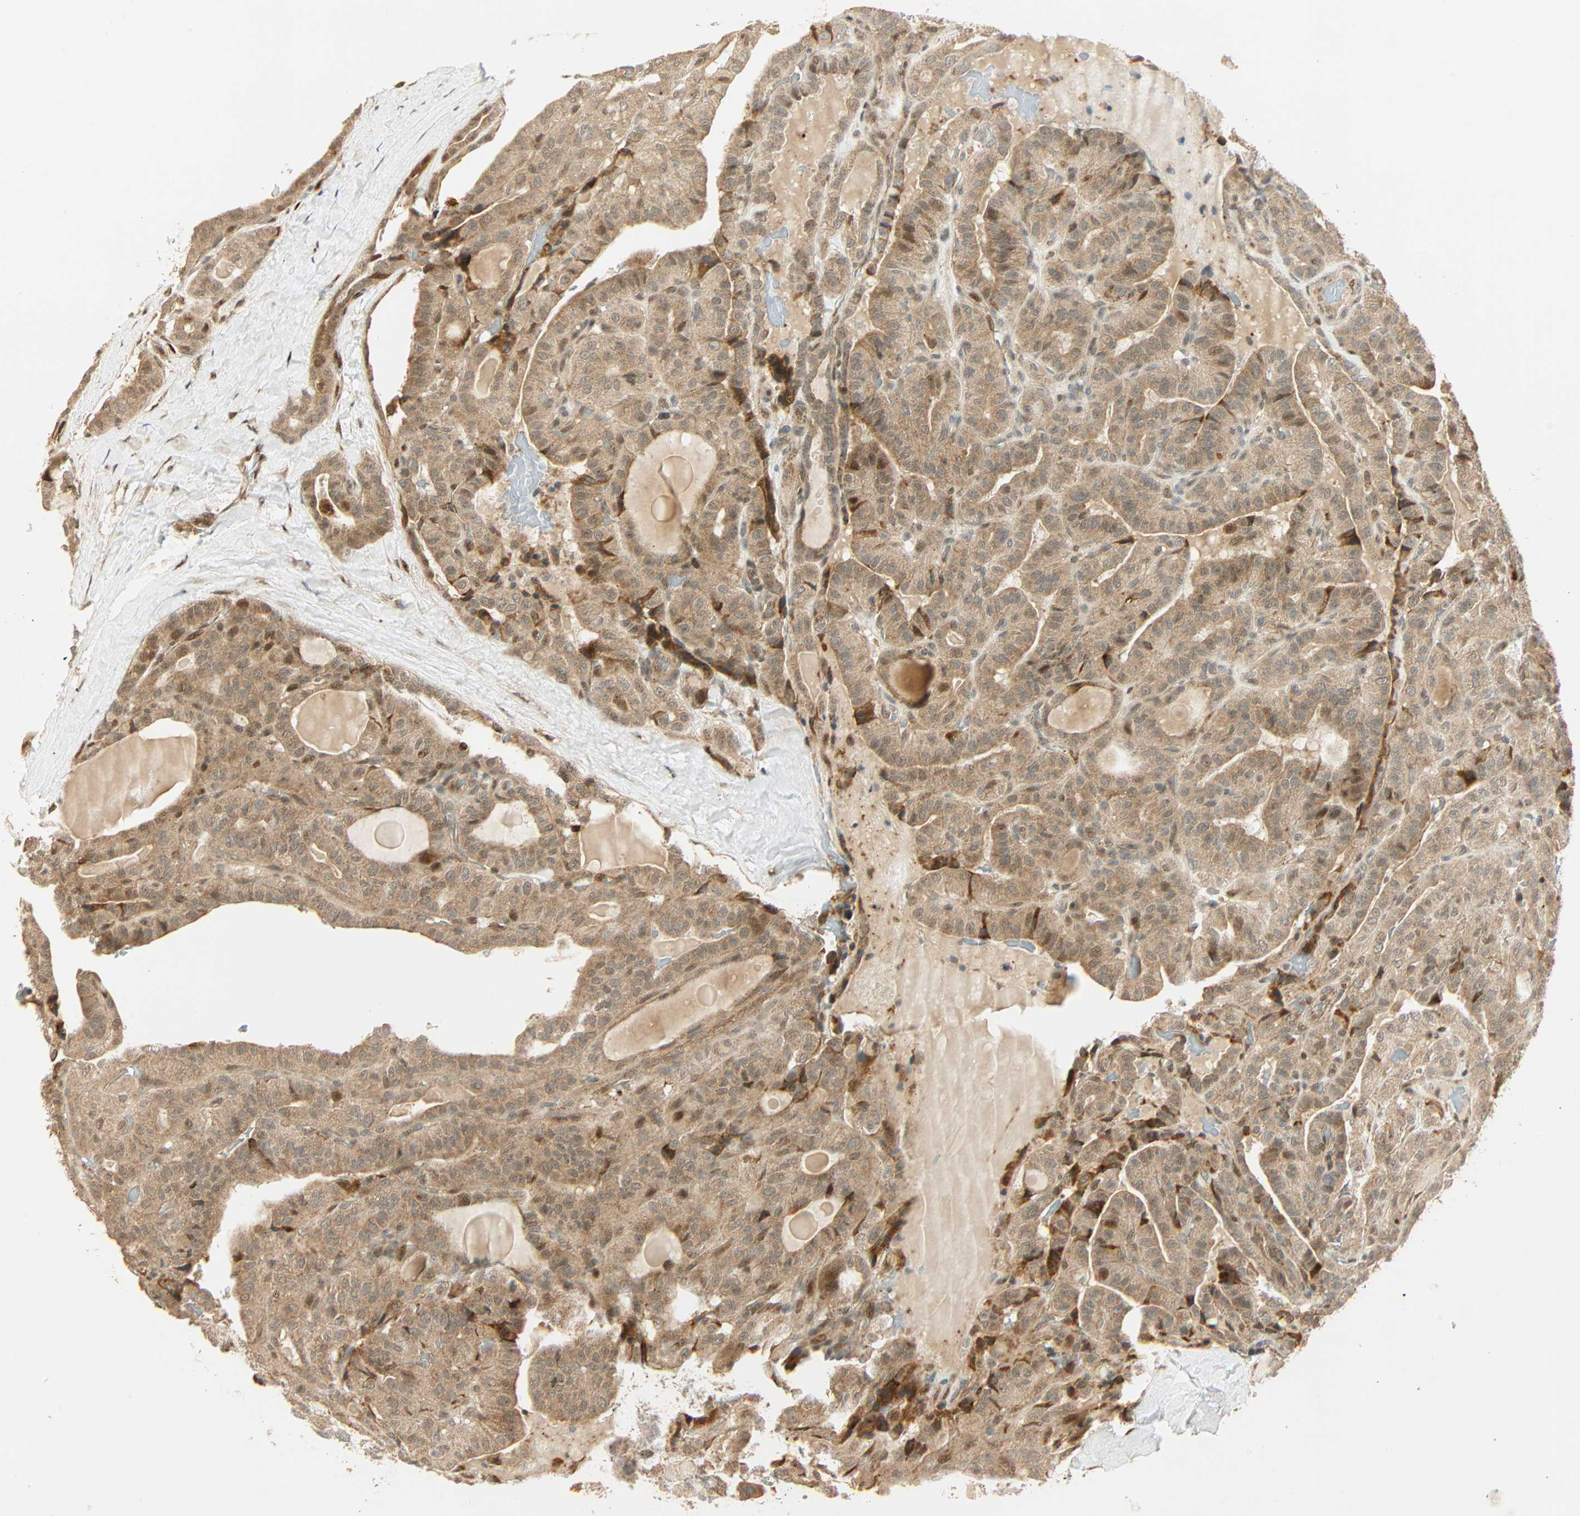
{"staining": {"intensity": "moderate", "quantity": ">75%", "location": "cytoplasmic/membranous,nuclear"}, "tissue": "thyroid cancer", "cell_type": "Tumor cells", "image_type": "cancer", "snomed": [{"axis": "morphology", "description": "Papillary adenocarcinoma, NOS"}, {"axis": "topography", "description": "Thyroid gland"}], "caption": "This image reveals IHC staining of thyroid cancer (papillary adenocarcinoma), with medium moderate cytoplasmic/membranous and nuclear positivity in approximately >75% of tumor cells.", "gene": "PNPLA6", "patient": {"sex": "male", "age": 77}}